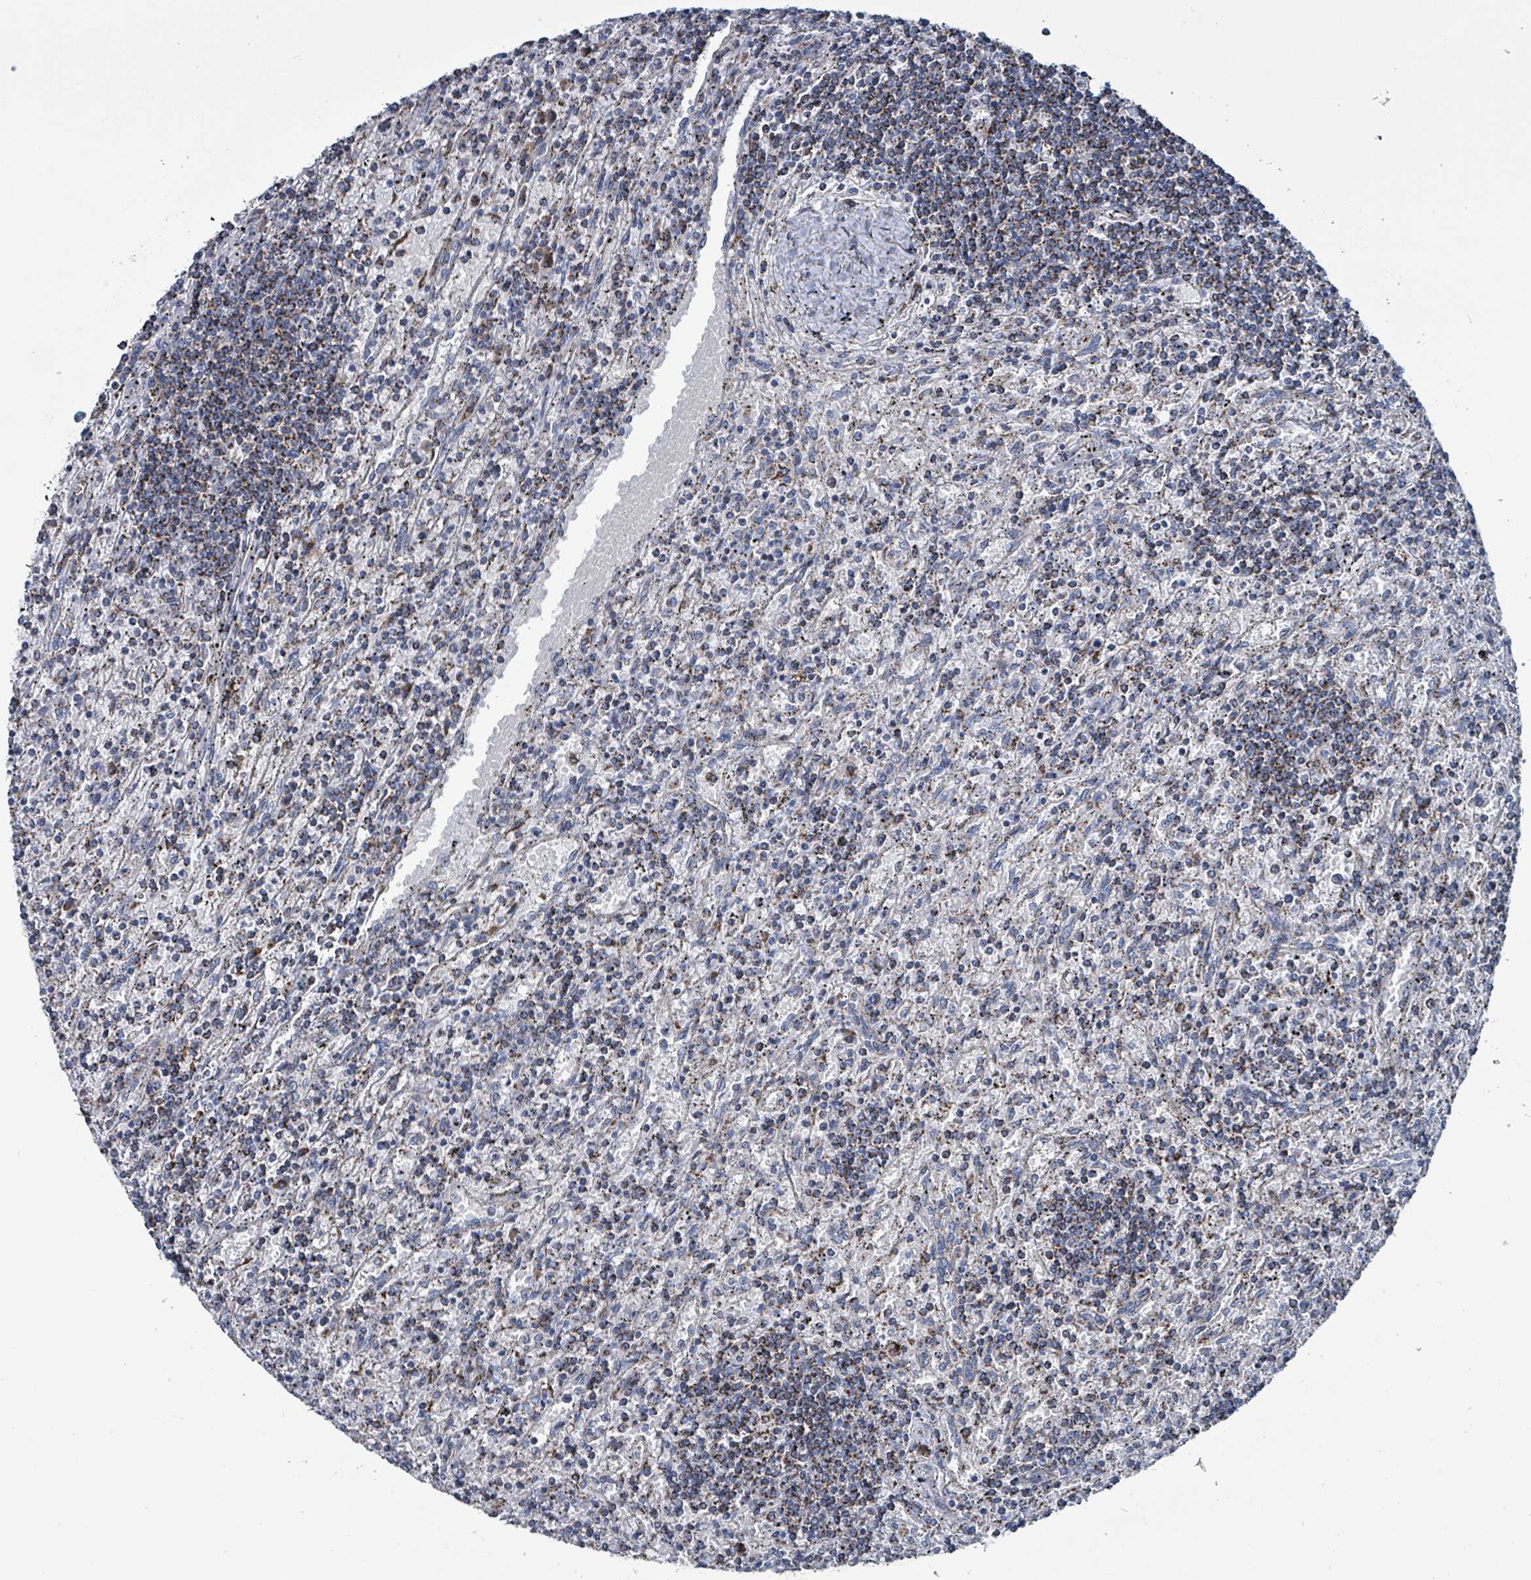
{"staining": {"intensity": "moderate", "quantity": "<25%", "location": "cytoplasmic/membranous"}, "tissue": "lymphoma", "cell_type": "Tumor cells", "image_type": "cancer", "snomed": [{"axis": "morphology", "description": "Malignant lymphoma, non-Hodgkin's type, Low grade"}, {"axis": "topography", "description": "Spleen"}], "caption": "Immunohistochemistry (IHC) (DAB) staining of lymphoma shows moderate cytoplasmic/membranous protein staining in about <25% of tumor cells.", "gene": "IDH3B", "patient": {"sex": "male", "age": 76}}